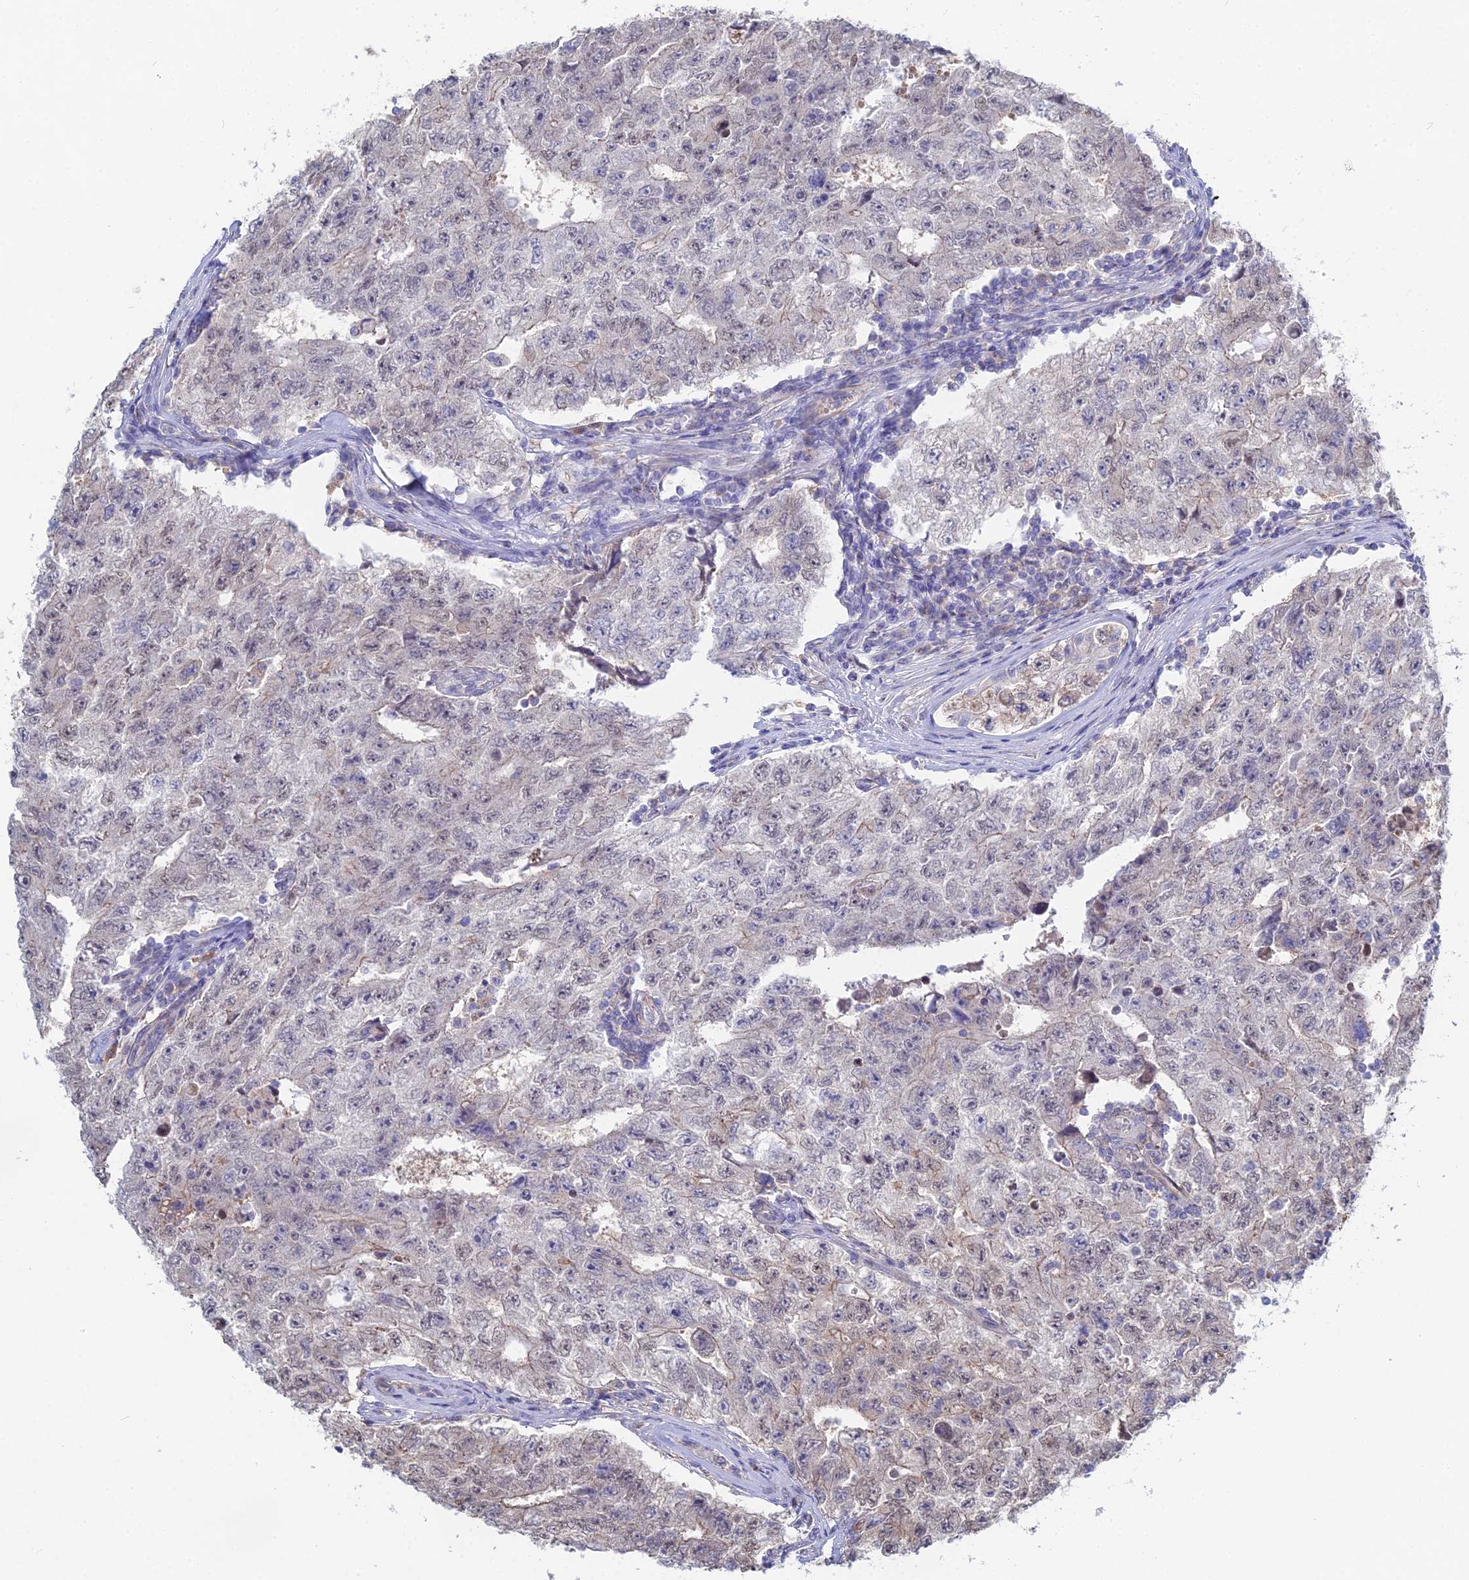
{"staining": {"intensity": "weak", "quantity": "25%-75%", "location": "nuclear"}, "tissue": "testis cancer", "cell_type": "Tumor cells", "image_type": "cancer", "snomed": [{"axis": "morphology", "description": "Carcinoma, Embryonal, NOS"}, {"axis": "topography", "description": "Testis"}], "caption": "Approximately 25%-75% of tumor cells in human embryonal carcinoma (testis) display weak nuclear protein positivity as visualized by brown immunohistochemical staining.", "gene": "DNAH14", "patient": {"sex": "male", "age": 17}}